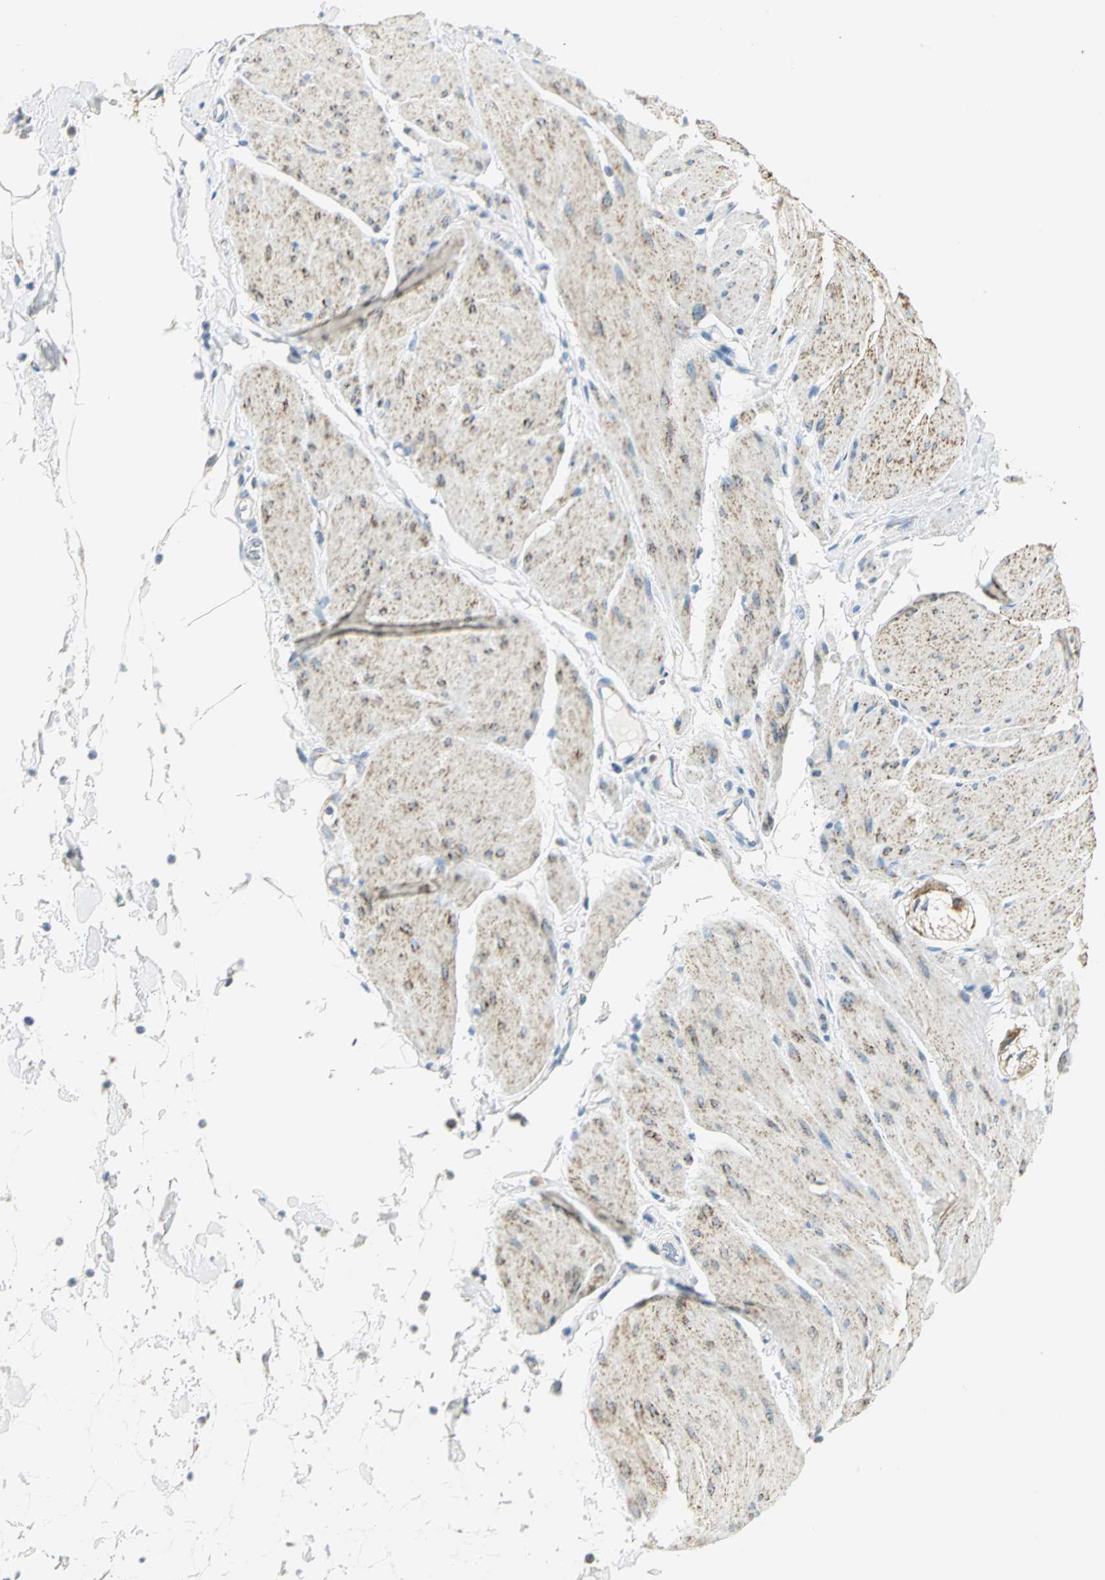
{"staining": {"intensity": "weak", "quantity": "<25%", "location": "cytoplasmic/membranous"}, "tissue": "smooth muscle", "cell_type": "Smooth muscle cells", "image_type": "normal", "snomed": [{"axis": "morphology", "description": "Normal tissue, NOS"}, {"axis": "topography", "description": "Smooth muscle"}, {"axis": "topography", "description": "Colon"}], "caption": "A high-resolution photomicrograph shows IHC staining of unremarkable smooth muscle, which demonstrates no significant positivity in smooth muscle cells.", "gene": "NTRK1", "patient": {"sex": "male", "age": 67}}